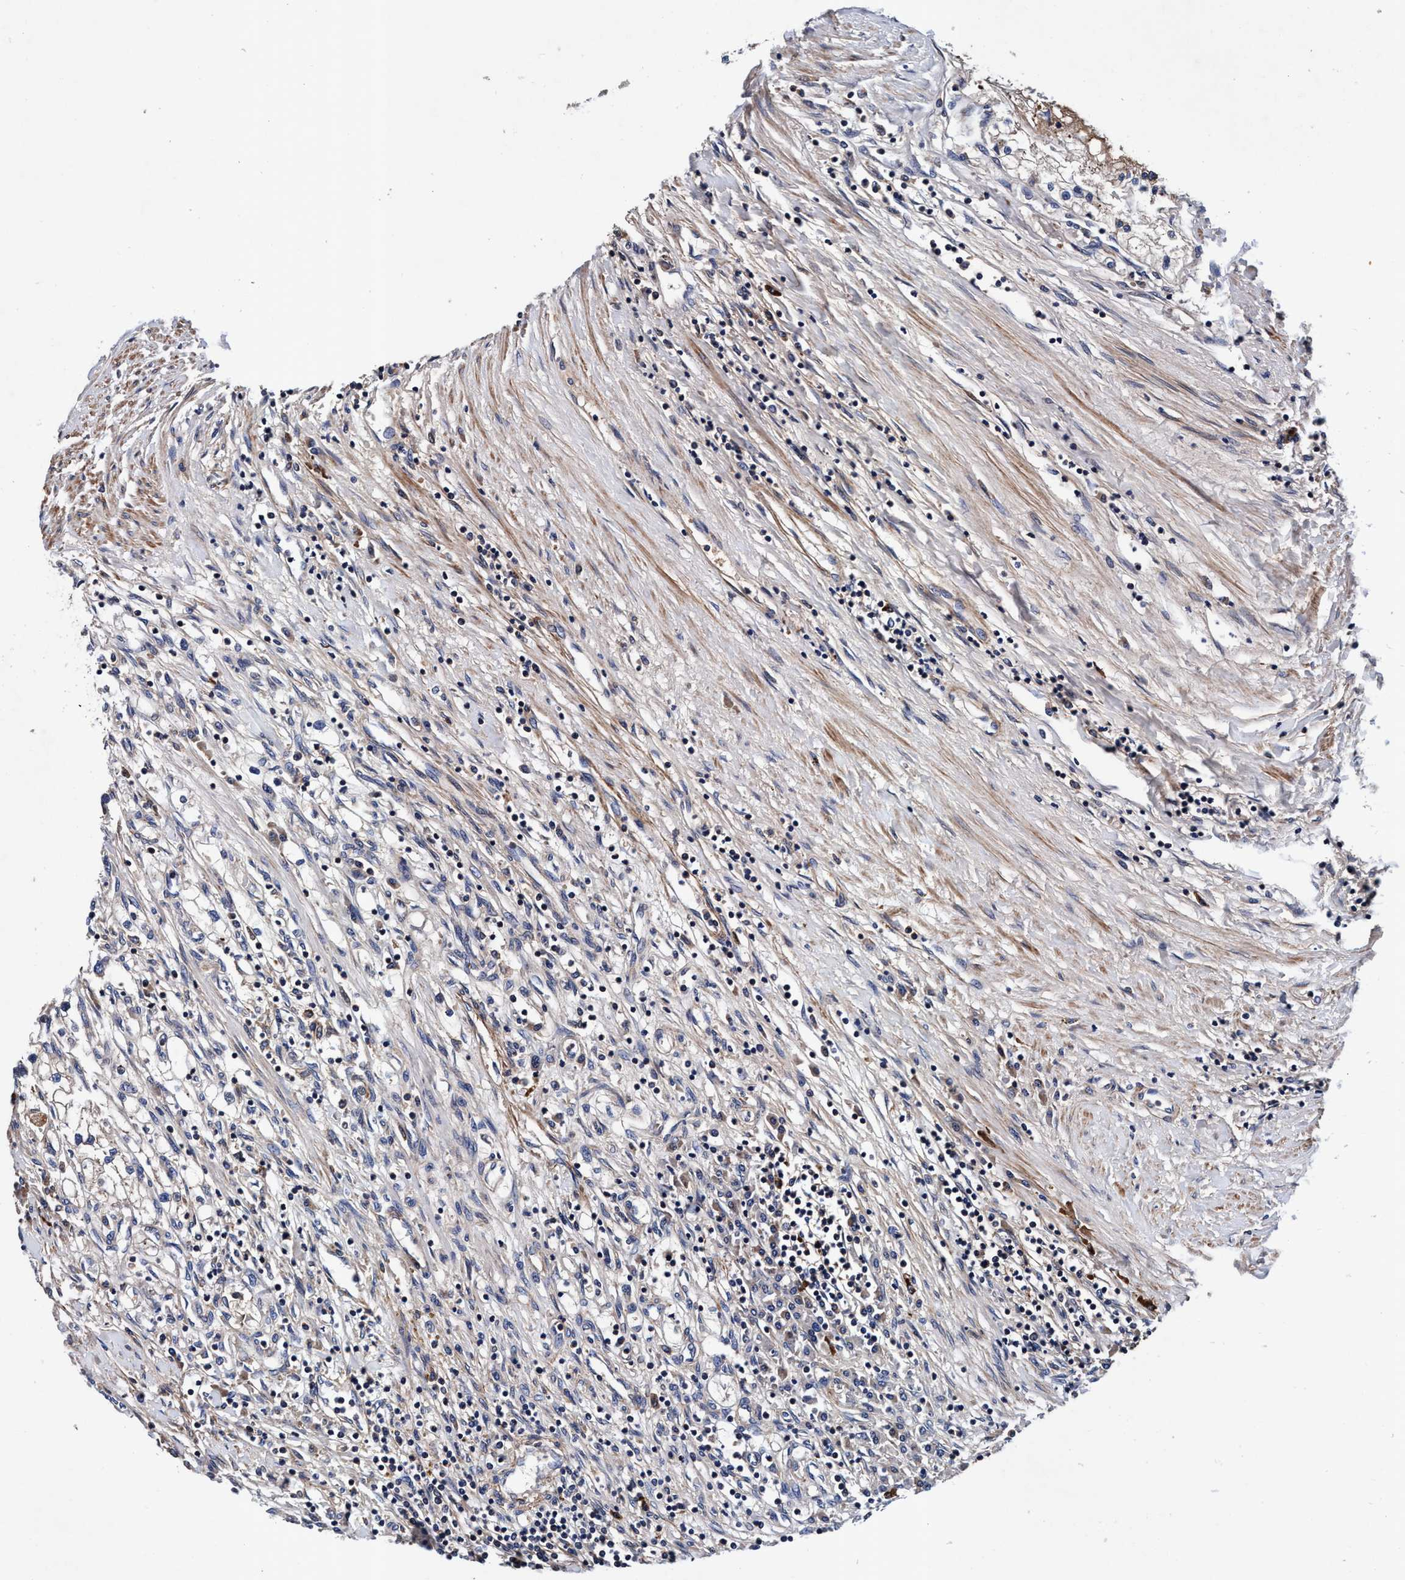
{"staining": {"intensity": "weak", "quantity": "25%-75%", "location": "cytoplasmic/membranous"}, "tissue": "renal cancer", "cell_type": "Tumor cells", "image_type": "cancer", "snomed": [{"axis": "morphology", "description": "Adenocarcinoma, NOS"}, {"axis": "topography", "description": "Kidney"}], "caption": "Adenocarcinoma (renal) stained for a protein (brown) shows weak cytoplasmic/membranous positive positivity in about 25%-75% of tumor cells.", "gene": "RNF208", "patient": {"sex": "male", "age": 68}}